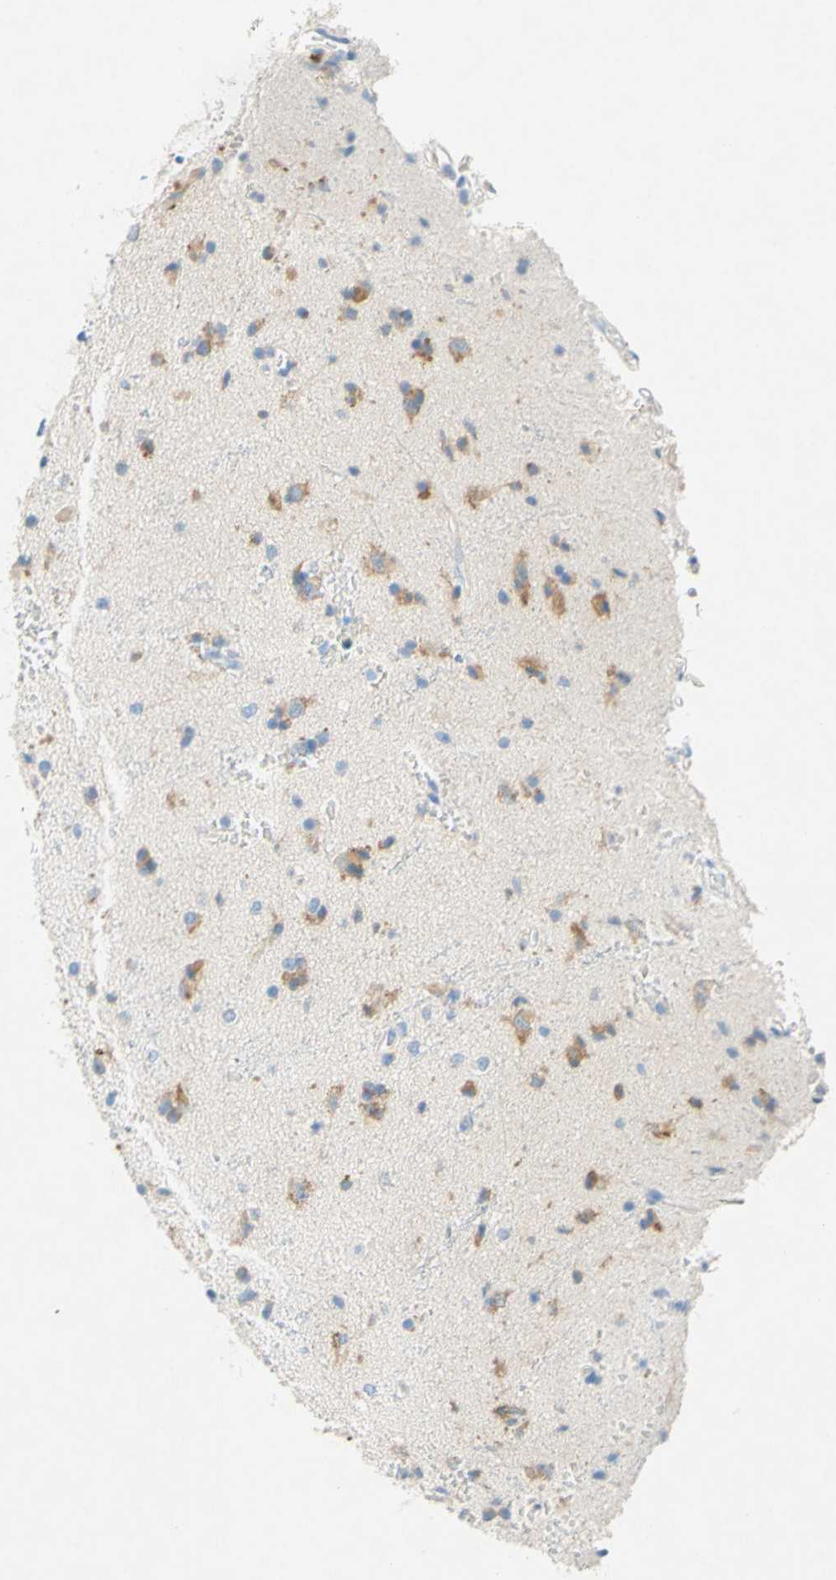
{"staining": {"intensity": "weak", "quantity": "25%-75%", "location": "cytoplasmic/membranous"}, "tissue": "glioma", "cell_type": "Tumor cells", "image_type": "cancer", "snomed": [{"axis": "morphology", "description": "Glioma, malignant, High grade"}, {"axis": "topography", "description": "Brain"}], "caption": "Malignant high-grade glioma stained with DAB (3,3'-diaminobenzidine) immunohistochemistry (IHC) exhibits low levels of weak cytoplasmic/membranous staining in about 25%-75% of tumor cells.", "gene": "SLC46A1", "patient": {"sex": "male", "age": 47}}